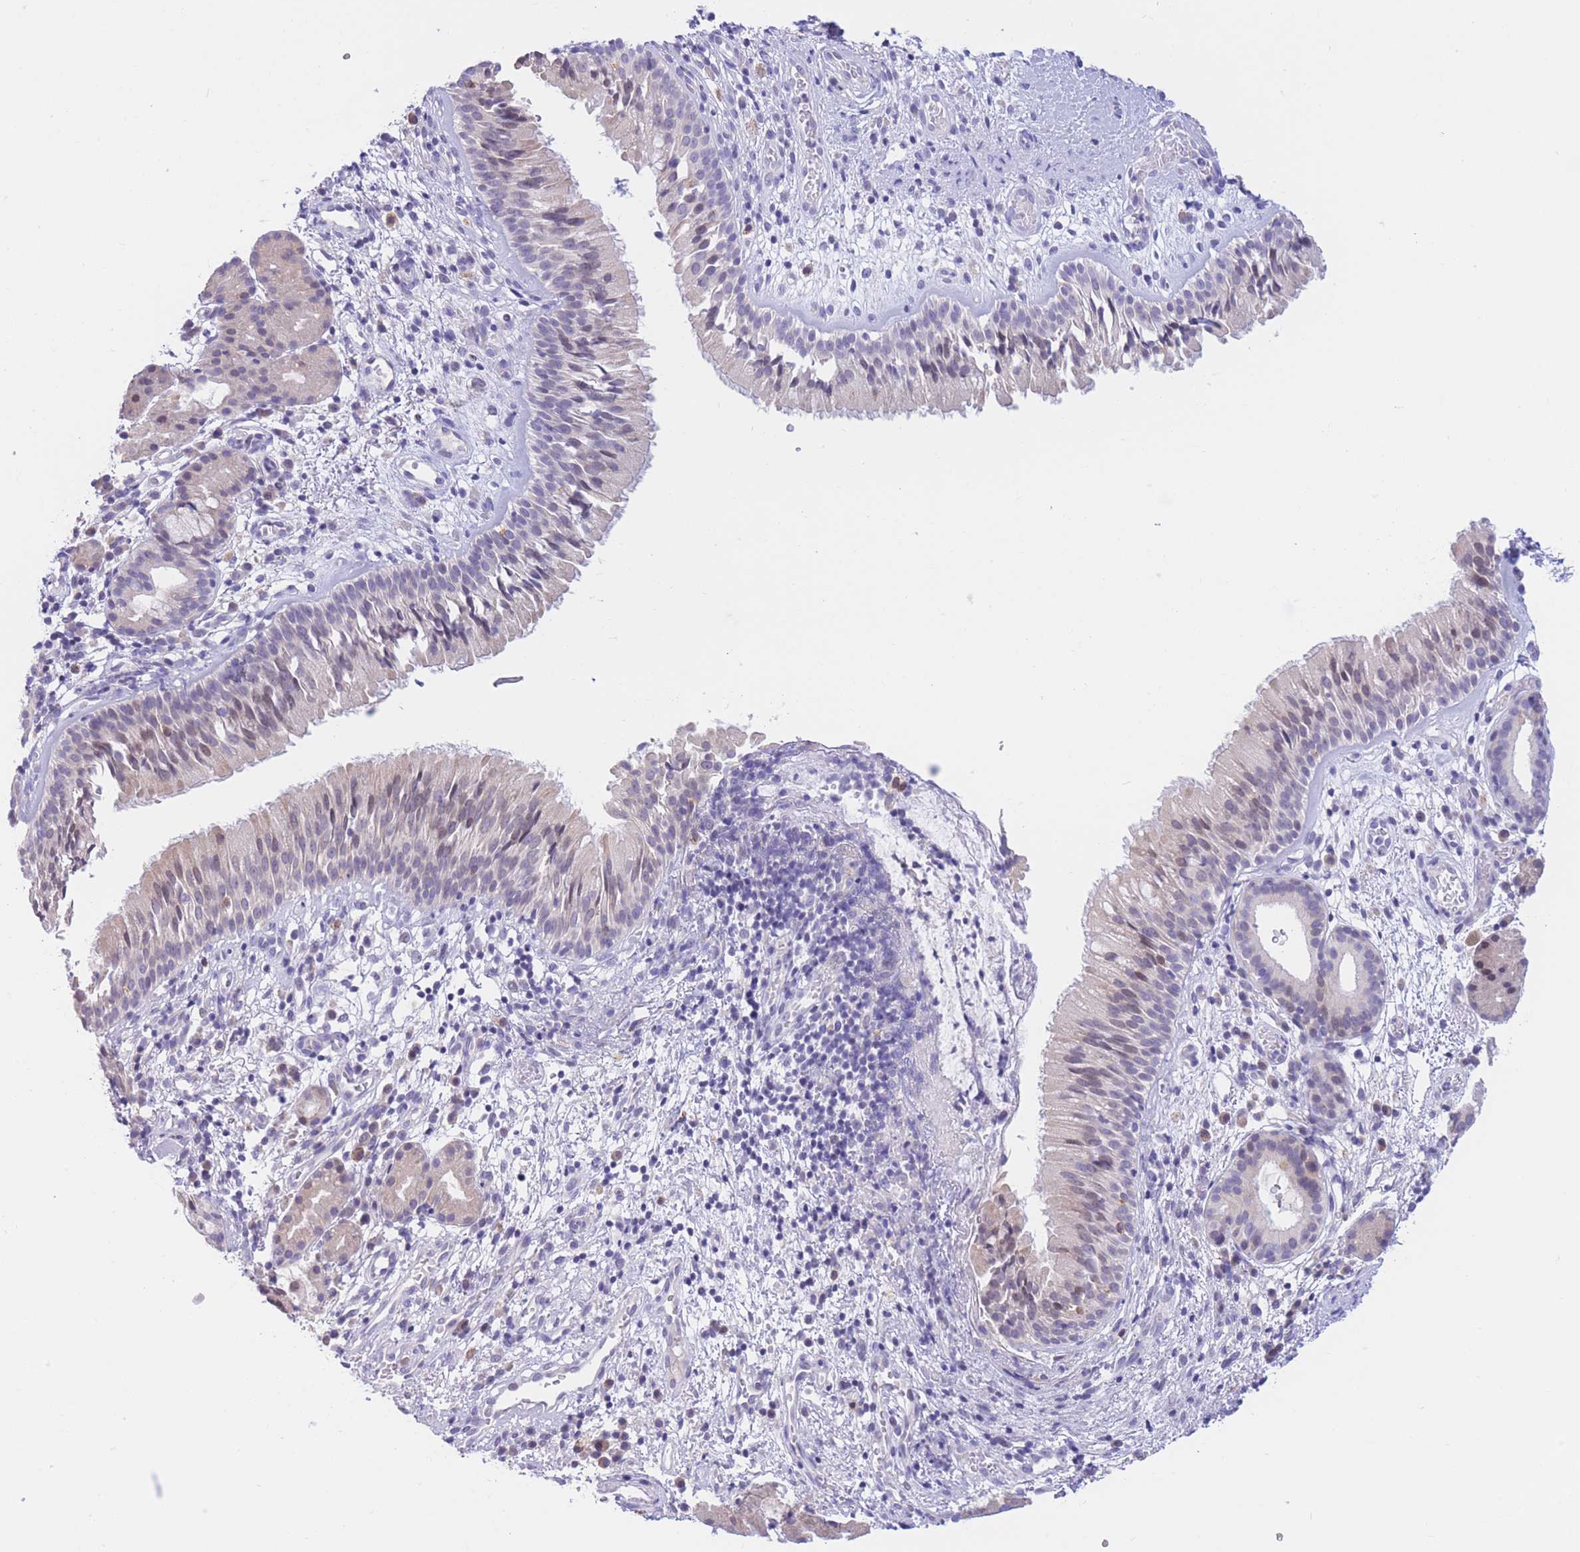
{"staining": {"intensity": "weak", "quantity": "<25%", "location": "nuclear"}, "tissue": "nasopharynx", "cell_type": "Respiratory epithelial cells", "image_type": "normal", "snomed": [{"axis": "morphology", "description": "Normal tissue, NOS"}, {"axis": "topography", "description": "Nasopharynx"}], "caption": "Nasopharynx was stained to show a protein in brown. There is no significant expression in respiratory epithelial cells. (DAB immunohistochemistry visualized using brightfield microscopy, high magnification).", "gene": "RPL39L", "patient": {"sex": "male", "age": 65}}